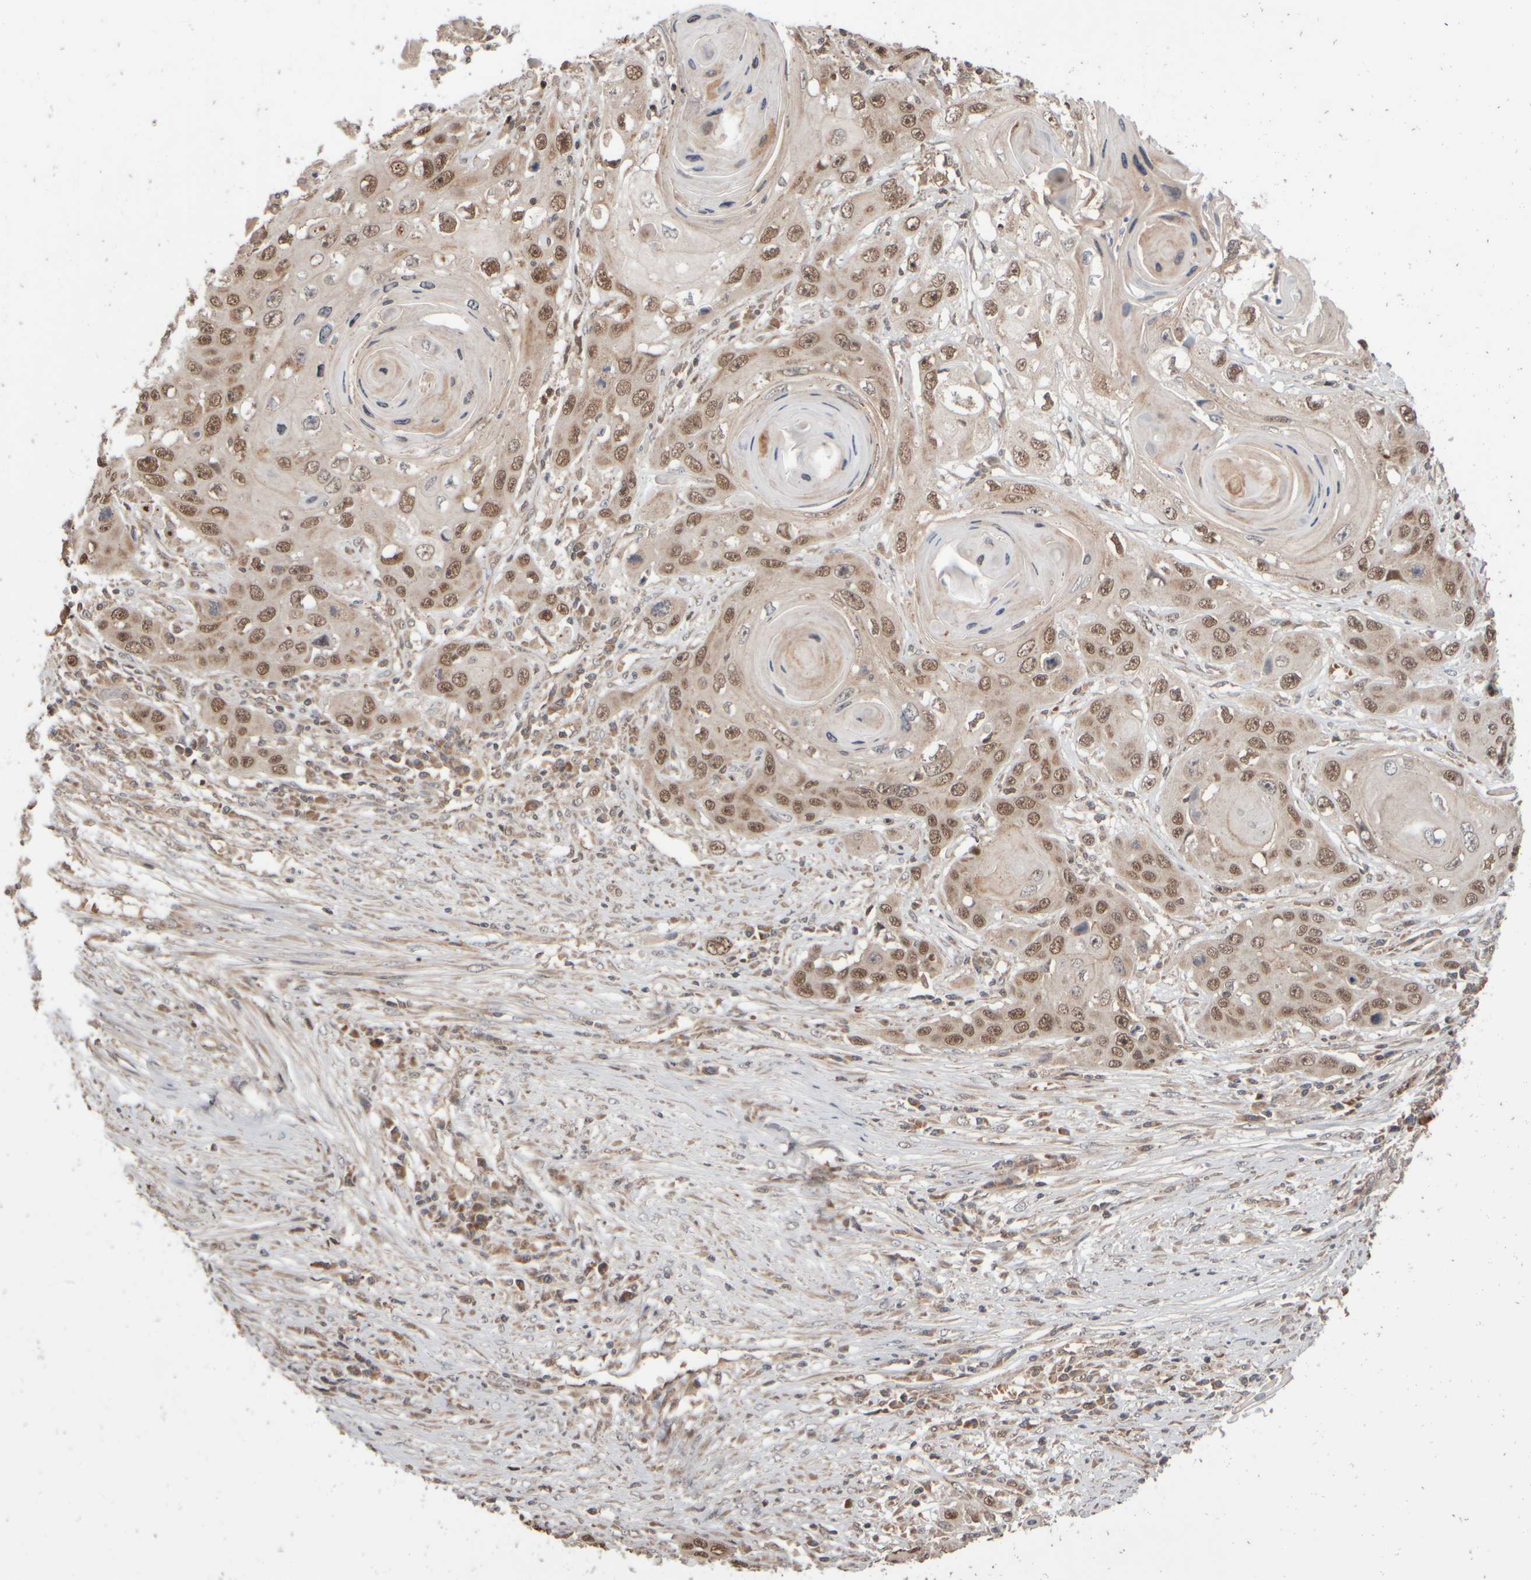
{"staining": {"intensity": "moderate", "quantity": ">75%", "location": "nuclear"}, "tissue": "skin cancer", "cell_type": "Tumor cells", "image_type": "cancer", "snomed": [{"axis": "morphology", "description": "Squamous cell carcinoma, NOS"}, {"axis": "topography", "description": "Skin"}], "caption": "Immunohistochemistry (DAB (3,3'-diaminobenzidine)) staining of skin cancer displays moderate nuclear protein positivity in about >75% of tumor cells. (DAB IHC, brown staining for protein, blue staining for nuclei).", "gene": "ABHD11", "patient": {"sex": "male", "age": 55}}